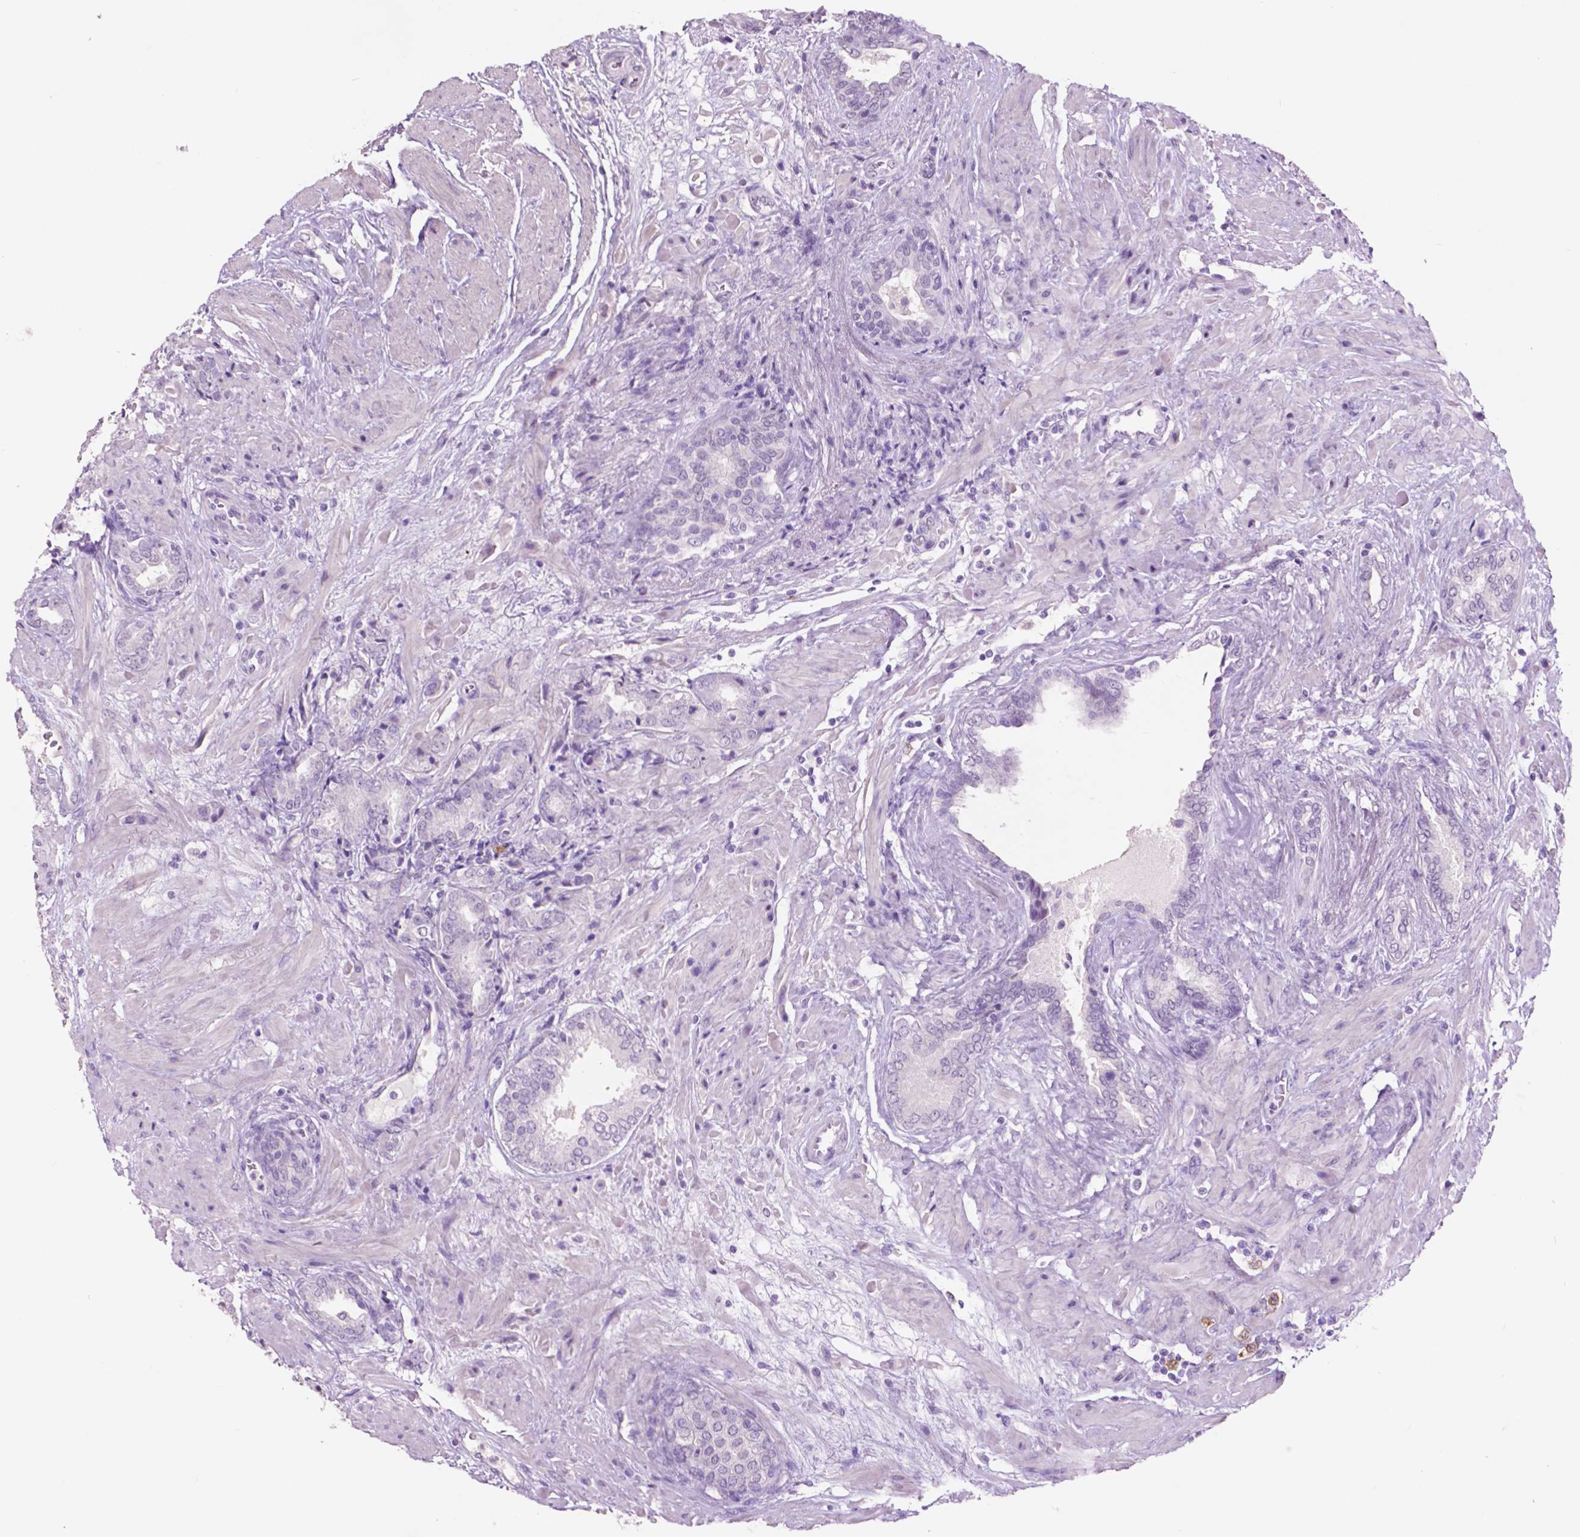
{"staining": {"intensity": "negative", "quantity": "none", "location": "none"}, "tissue": "prostate cancer", "cell_type": "Tumor cells", "image_type": "cancer", "snomed": [{"axis": "morphology", "description": "Adenocarcinoma, High grade"}, {"axis": "topography", "description": "Prostate"}], "caption": "Immunohistochemistry (IHC) micrograph of human prostate cancer stained for a protein (brown), which demonstrates no positivity in tumor cells.", "gene": "IDO1", "patient": {"sex": "male", "age": 56}}